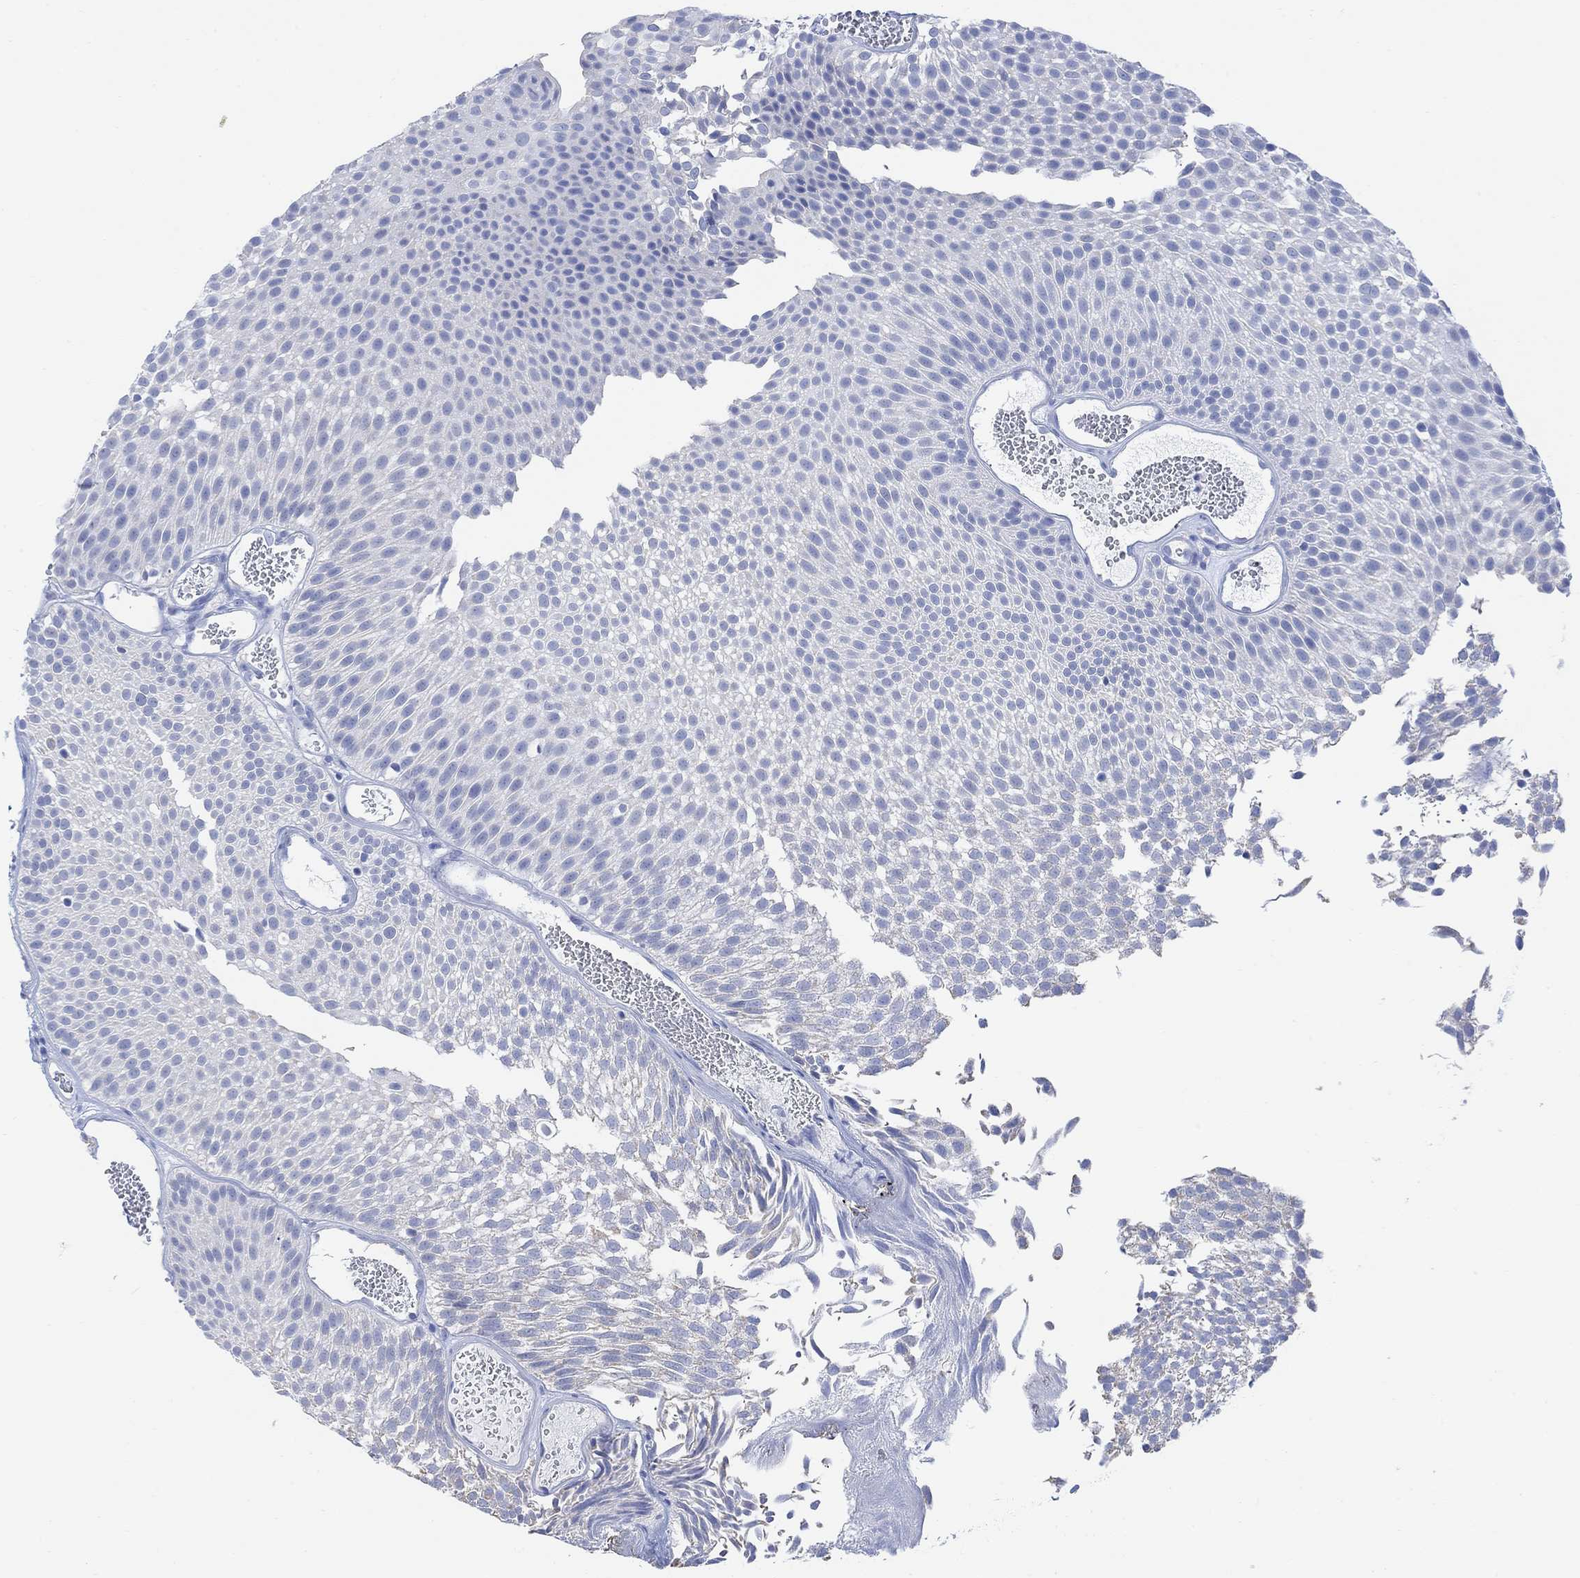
{"staining": {"intensity": "negative", "quantity": "none", "location": "none"}, "tissue": "urothelial cancer", "cell_type": "Tumor cells", "image_type": "cancer", "snomed": [{"axis": "morphology", "description": "Urothelial carcinoma, Low grade"}, {"axis": "topography", "description": "Urinary bladder"}], "caption": "Histopathology image shows no protein positivity in tumor cells of urothelial carcinoma (low-grade) tissue.", "gene": "SYT12", "patient": {"sex": "male", "age": 52}}